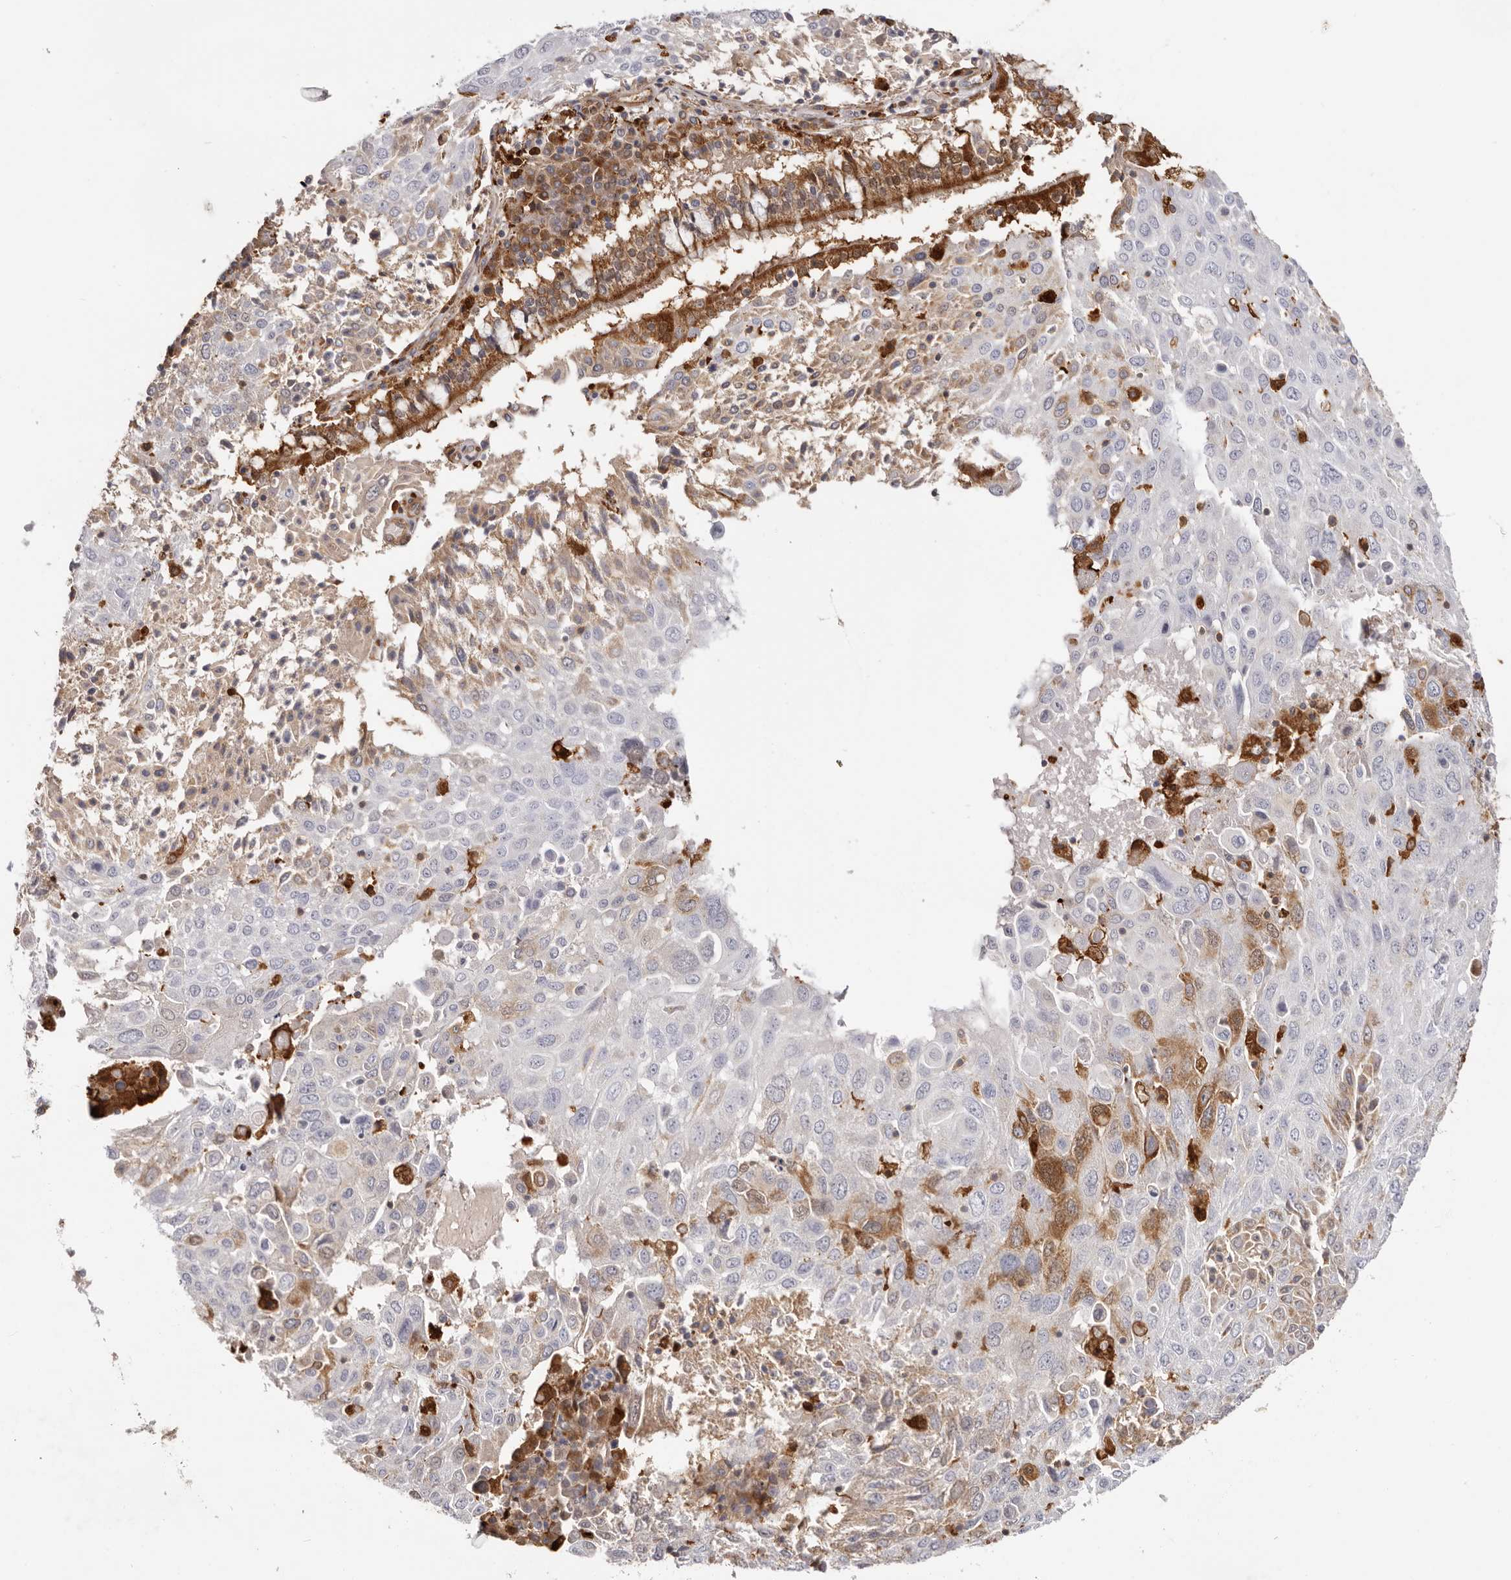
{"staining": {"intensity": "negative", "quantity": "none", "location": "none"}, "tissue": "lung cancer", "cell_type": "Tumor cells", "image_type": "cancer", "snomed": [{"axis": "morphology", "description": "Squamous cell carcinoma, NOS"}, {"axis": "topography", "description": "Lung"}], "caption": "This is an immunohistochemistry photomicrograph of human lung cancer (squamous cell carcinoma). There is no staining in tumor cells.", "gene": "LAP3", "patient": {"sex": "male", "age": 65}}